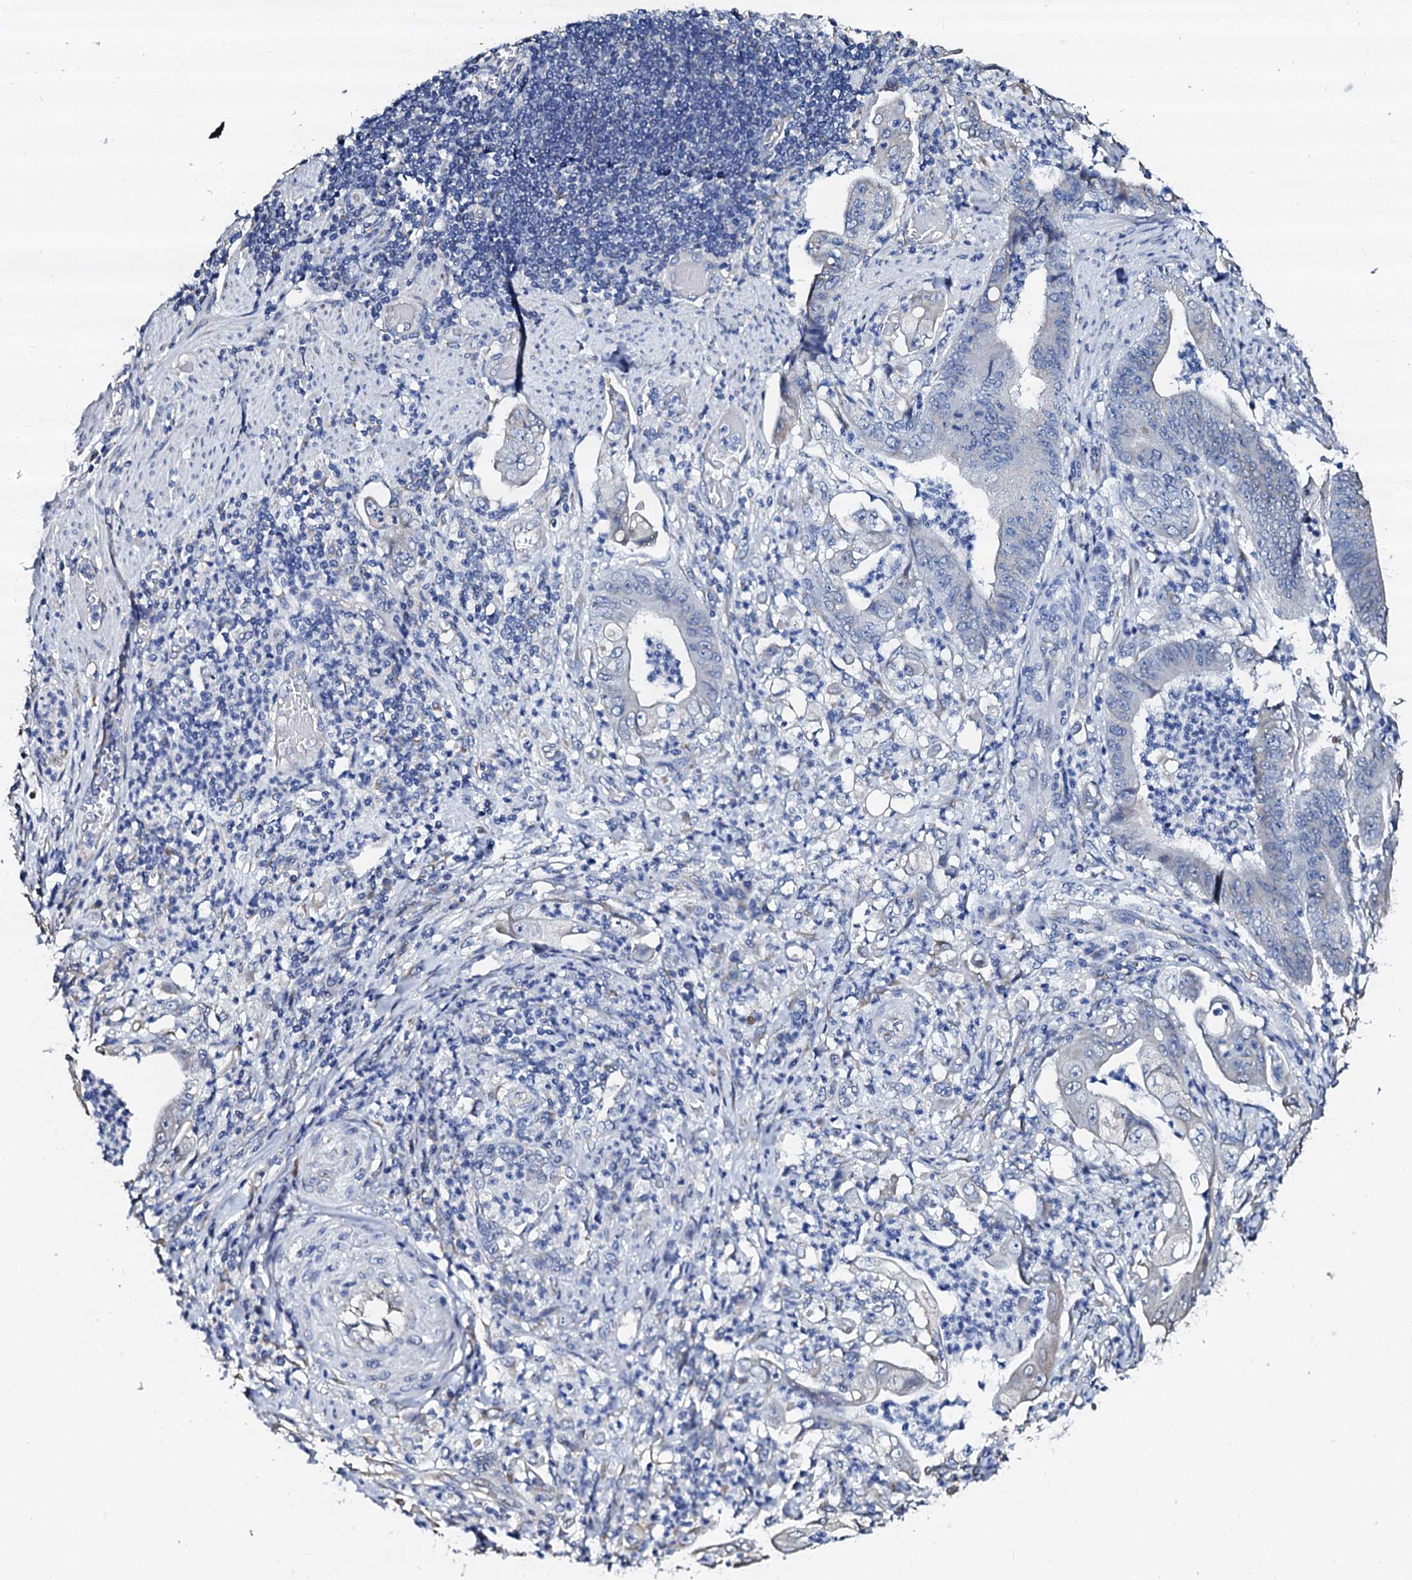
{"staining": {"intensity": "negative", "quantity": "none", "location": "none"}, "tissue": "stomach cancer", "cell_type": "Tumor cells", "image_type": "cancer", "snomed": [{"axis": "morphology", "description": "Adenocarcinoma, NOS"}, {"axis": "topography", "description": "Stomach"}], "caption": "This image is of stomach cancer stained with immunohistochemistry to label a protein in brown with the nuclei are counter-stained blue. There is no expression in tumor cells.", "gene": "AKAP3", "patient": {"sex": "female", "age": 73}}